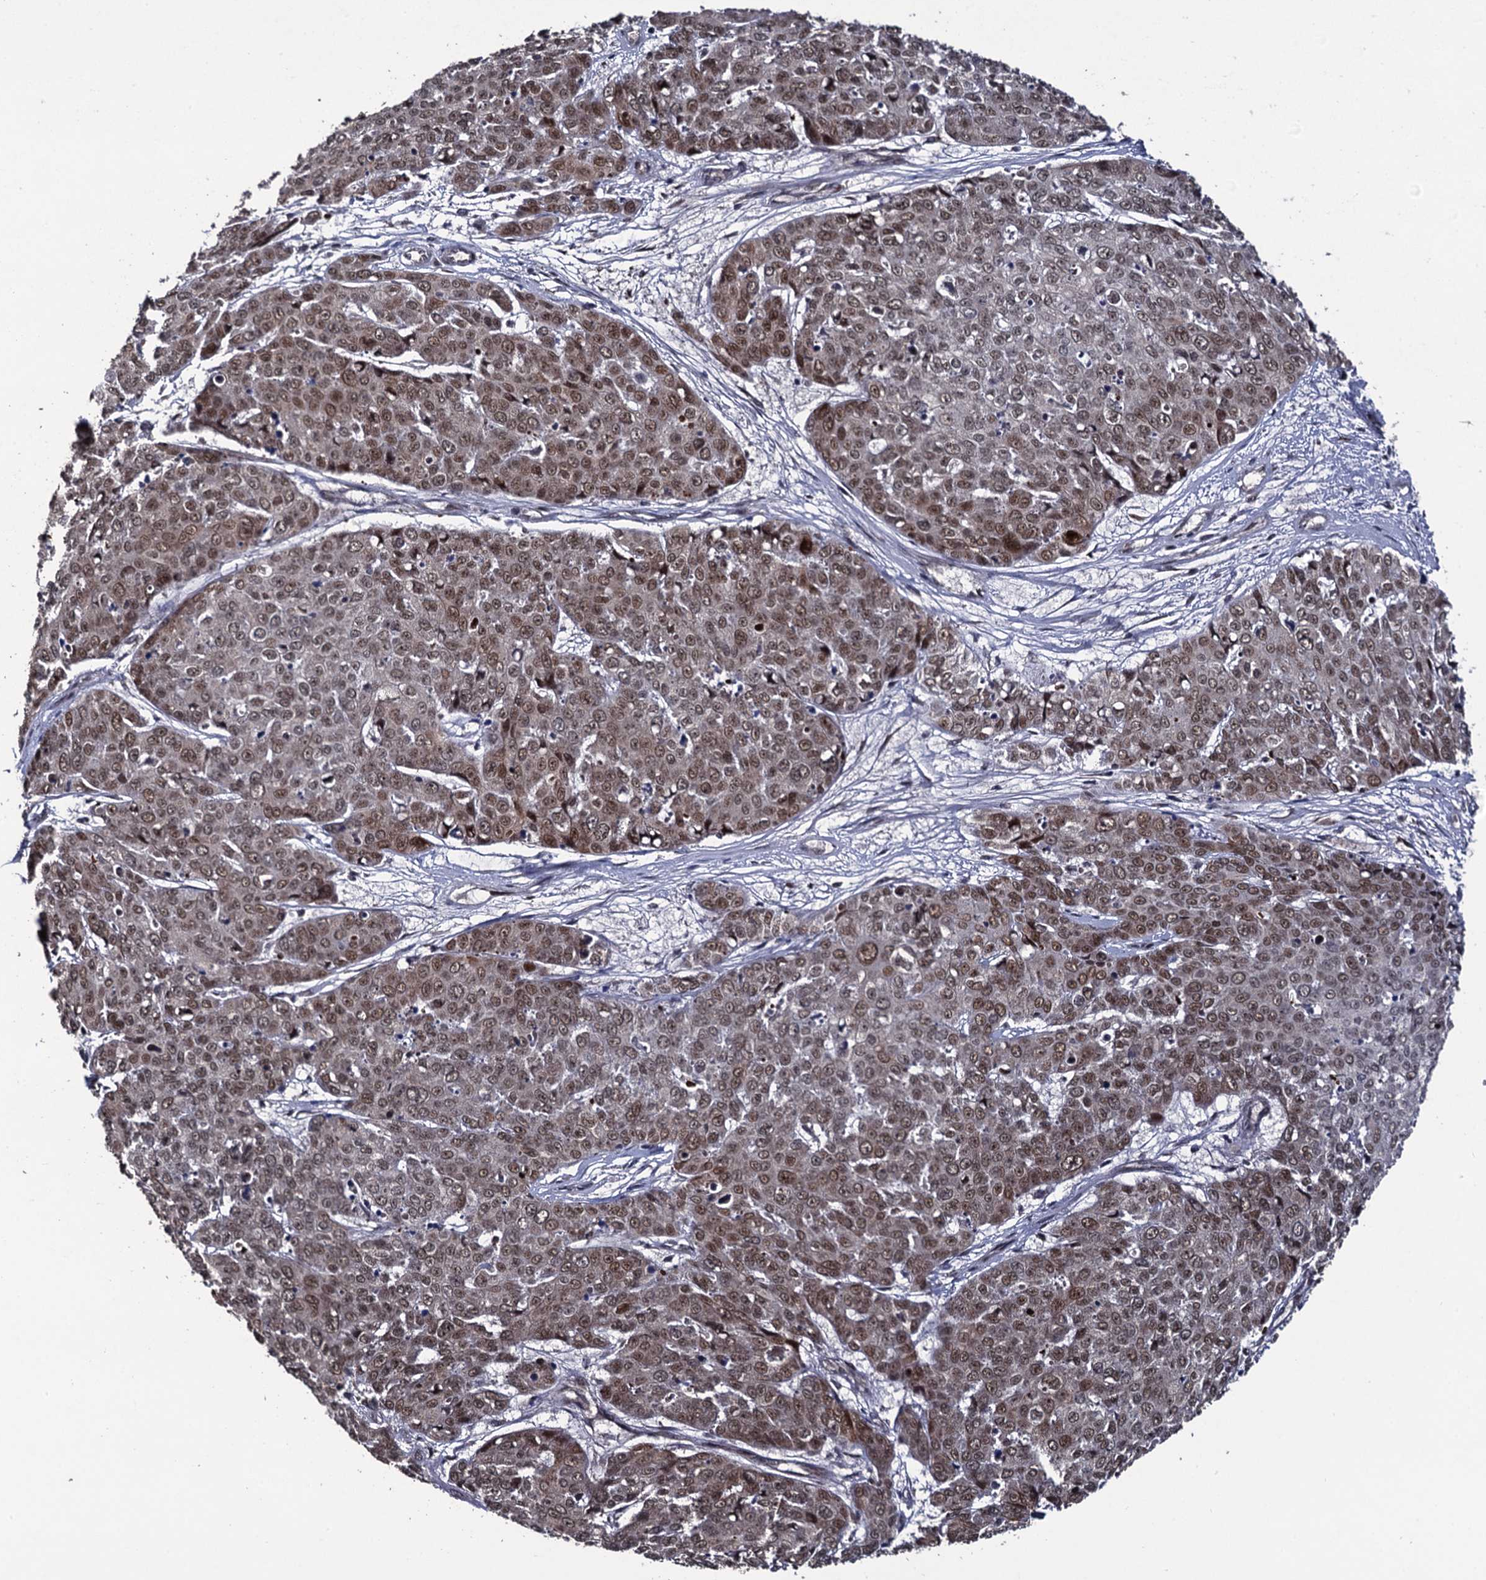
{"staining": {"intensity": "moderate", "quantity": ">75%", "location": "nuclear"}, "tissue": "skin cancer", "cell_type": "Tumor cells", "image_type": "cancer", "snomed": [{"axis": "morphology", "description": "Squamous cell carcinoma, NOS"}, {"axis": "topography", "description": "Skin"}], "caption": "Skin cancer stained with IHC shows moderate nuclear positivity in approximately >75% of tumor cells.", "gene": "LRRC63", "patient": {"sex": "male", "age": 71}}